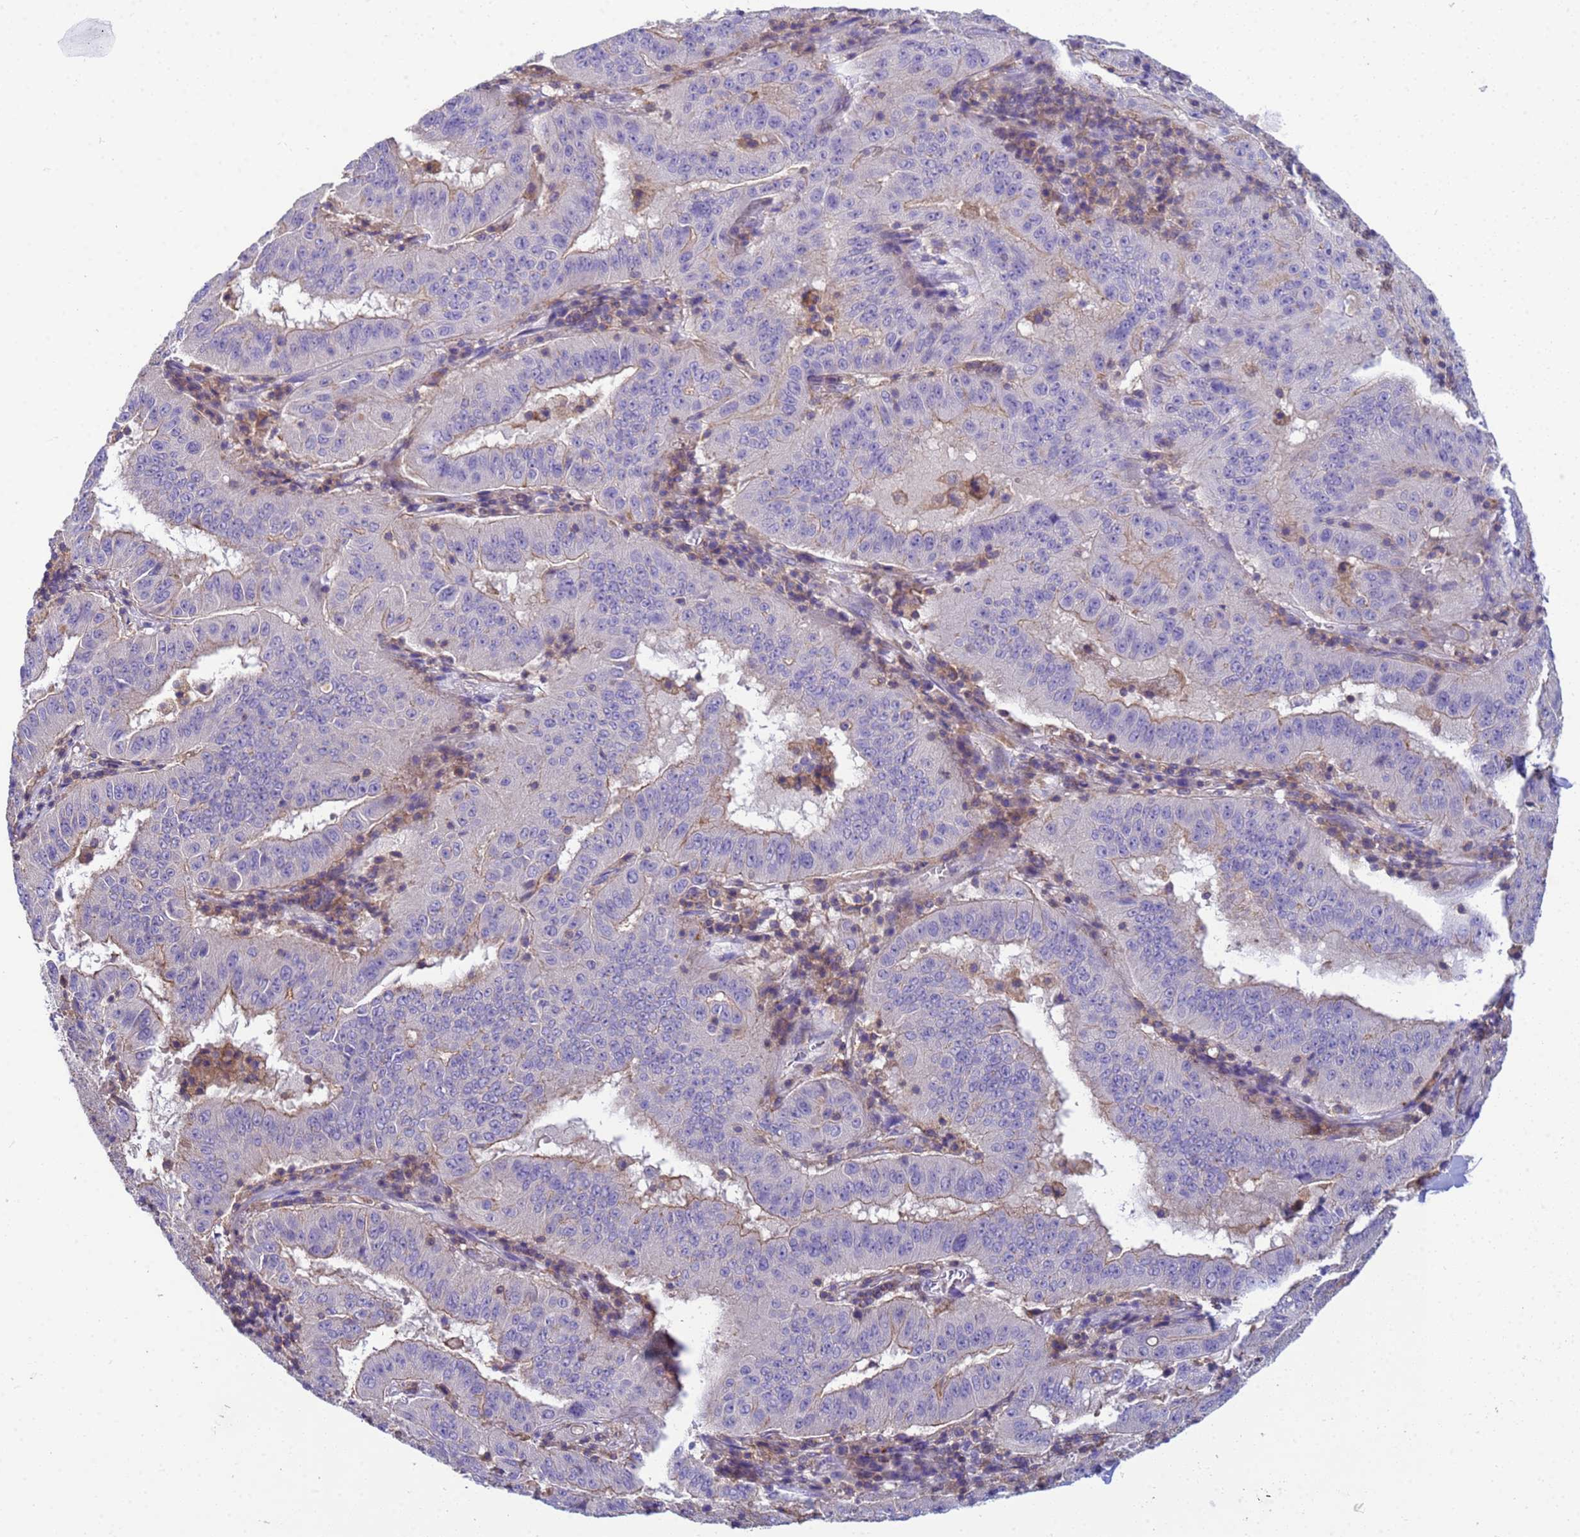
{"staining": {"intensity": "weak", "quantity": "25%-75%", "location": "cytoplasmic/membranous"}, "tissue": "pancreatic cancer", "cell_type": "Tumor cells", "image_type": "cancer", "snomed": [{"axis": "morphology", "description": "Adenocarcinoma, NOS"}, {"axis": "topography", "description": "Pancreas"}], "caption": "Immunohistochemical staining of human adenocarcinoma (pancreatic) displays weak cytoplasmic/membranous protein positivity in approximately 25%-75% of tumor cells. (DAB (3,3'-diaminobenzidine) IHC with brightfield microscopy, high magnification).", "gene": "KLHL13", "patient": {"sex": "male", "age": 63}}